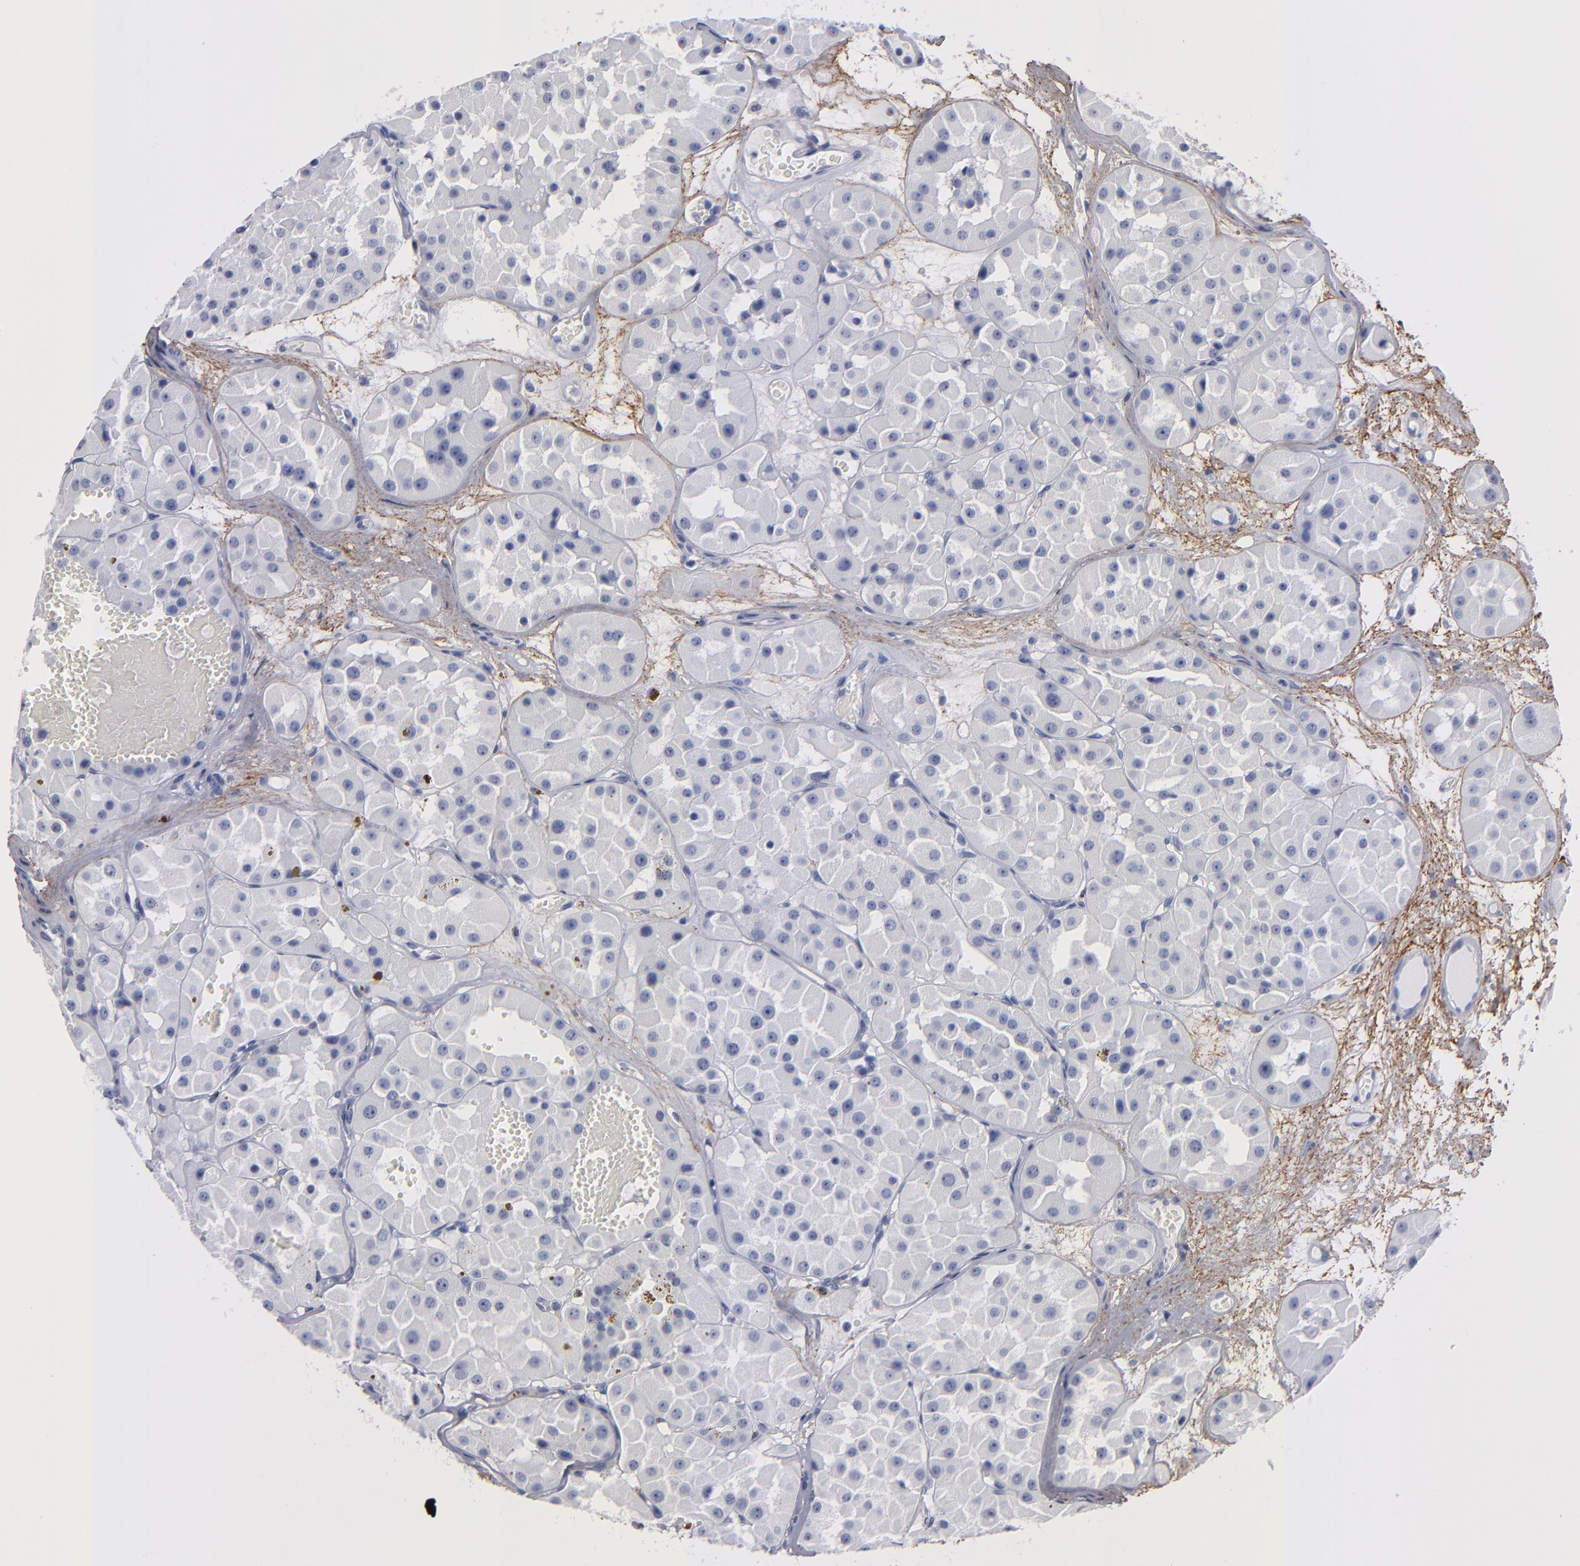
{"staining": {"intensity": "negative", "quantity": "none", "location": "none"}, "tissue": "renal cancer", "cell_type": "Tumor cells", "image_type": "cancer", "snomed": [{"axis": "morphology", "description": "Adenocarcinoma, uncertain malignant potential"}, {"axis": "topography", "description": "Kidney"}], "caption": "Immunohistochemical staining of renal cancer (adenocarcinoma,  uncertain malignant potential) shows no significant expression in tumor cells. The staining is performed using DAB (3,3'-diaminobenzidine) brown chromogen with nuclei counter-stained in using hematoxylin.", "gene": "EMILIN1", "patient": {"sex": "male", "age": 63}}